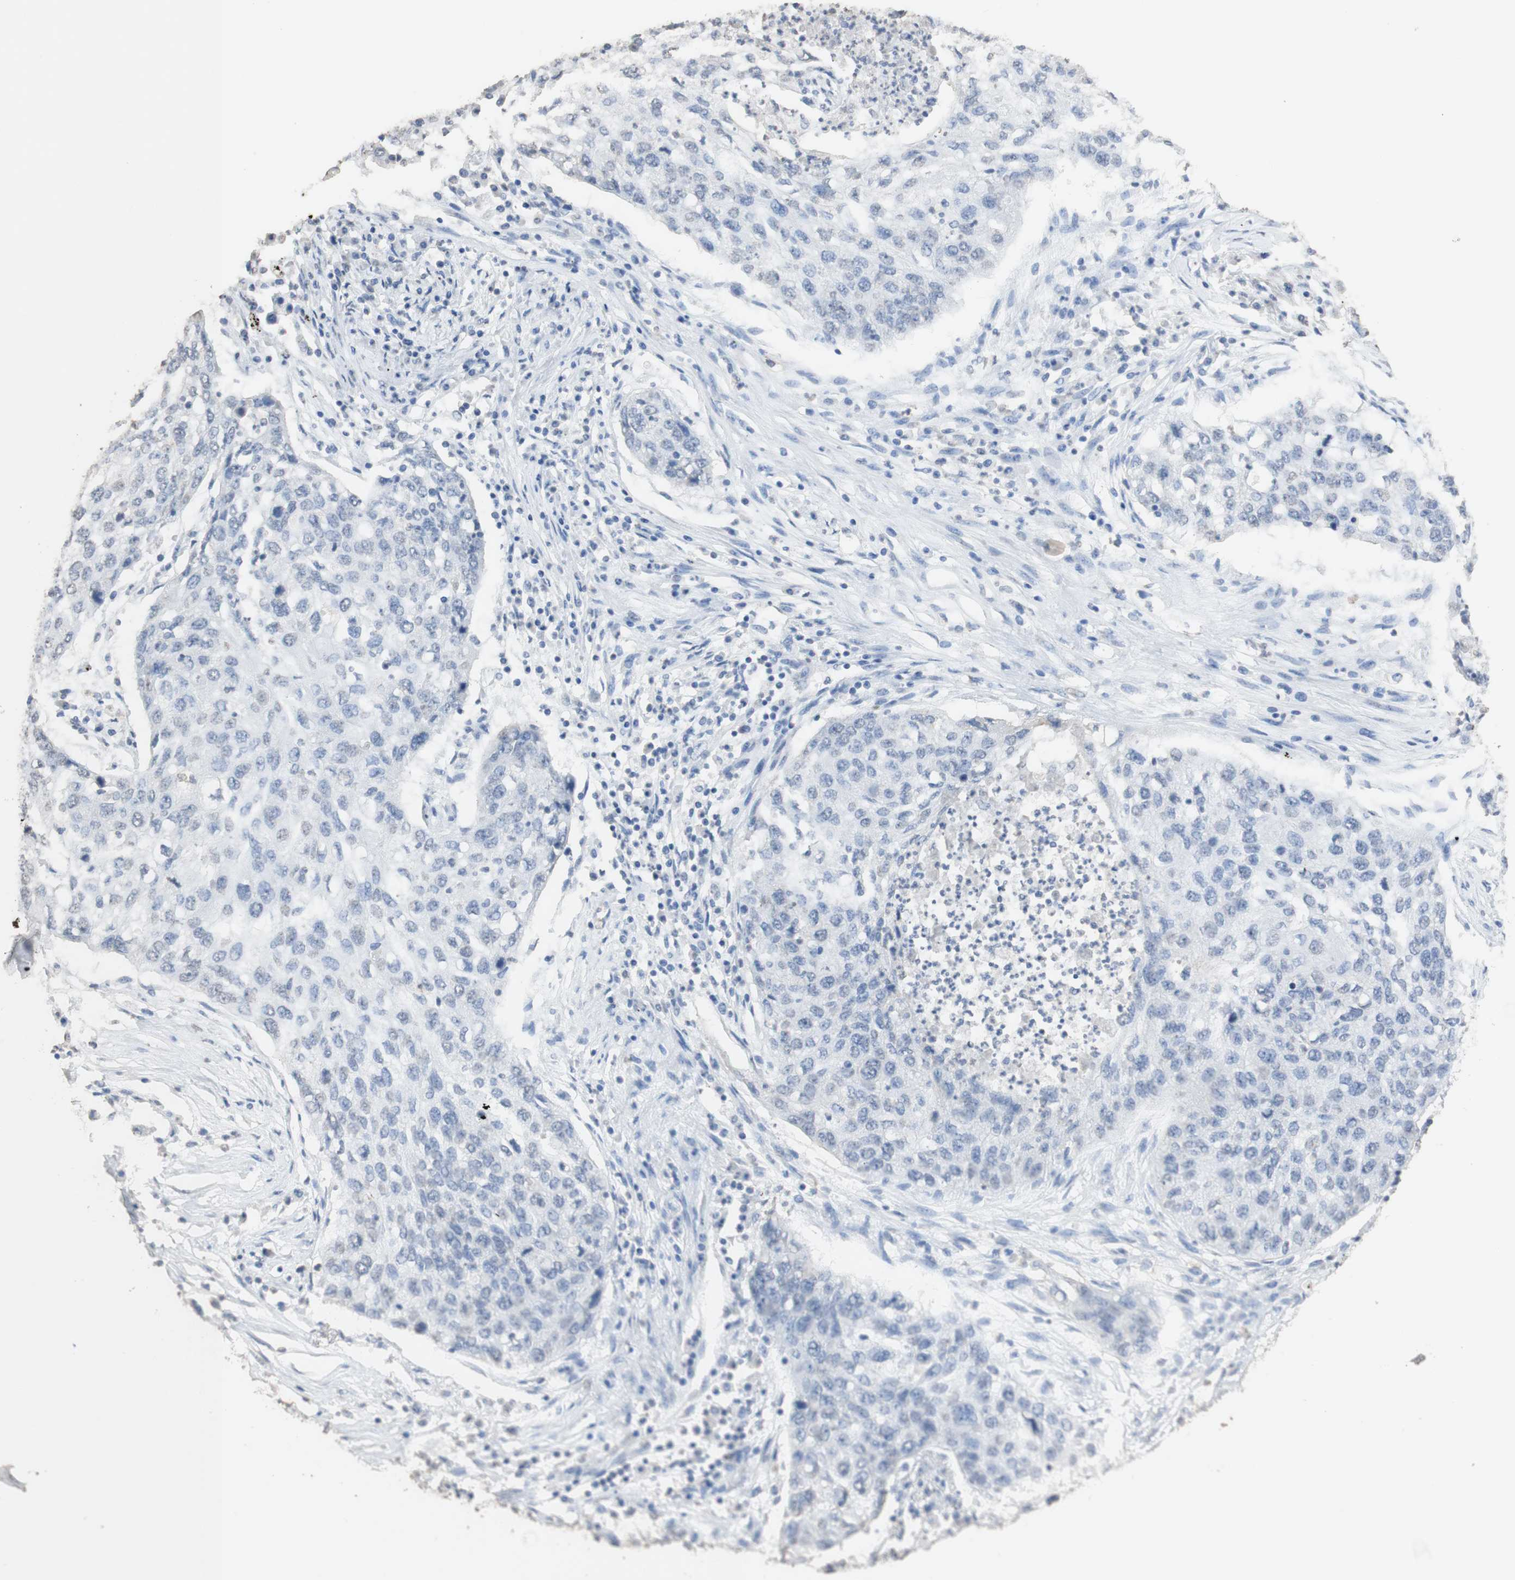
{"staining": {"intensity": "negative", "quantity": "none", "location": "none"}, "tissue": "lung cancer", "cell_type": "Tumor cells", "image_type": "cancer", "snomed": [{"axis": "morphology", "description": "Squamous cell carcinoma, NOS"}, {"axis": "topography", "description": "Lung"}], "caption": "Lung squamous cell carcinoma was stained to show a protein in brown. There is no significant expression in tumor cells. (DAB (3,3'-diaminobenzidine) immunohistochemistry (IHC) with hematoxylin counter stain).", "gene": "L1CAM", "patient": {"sex": "female", "age": 63}}